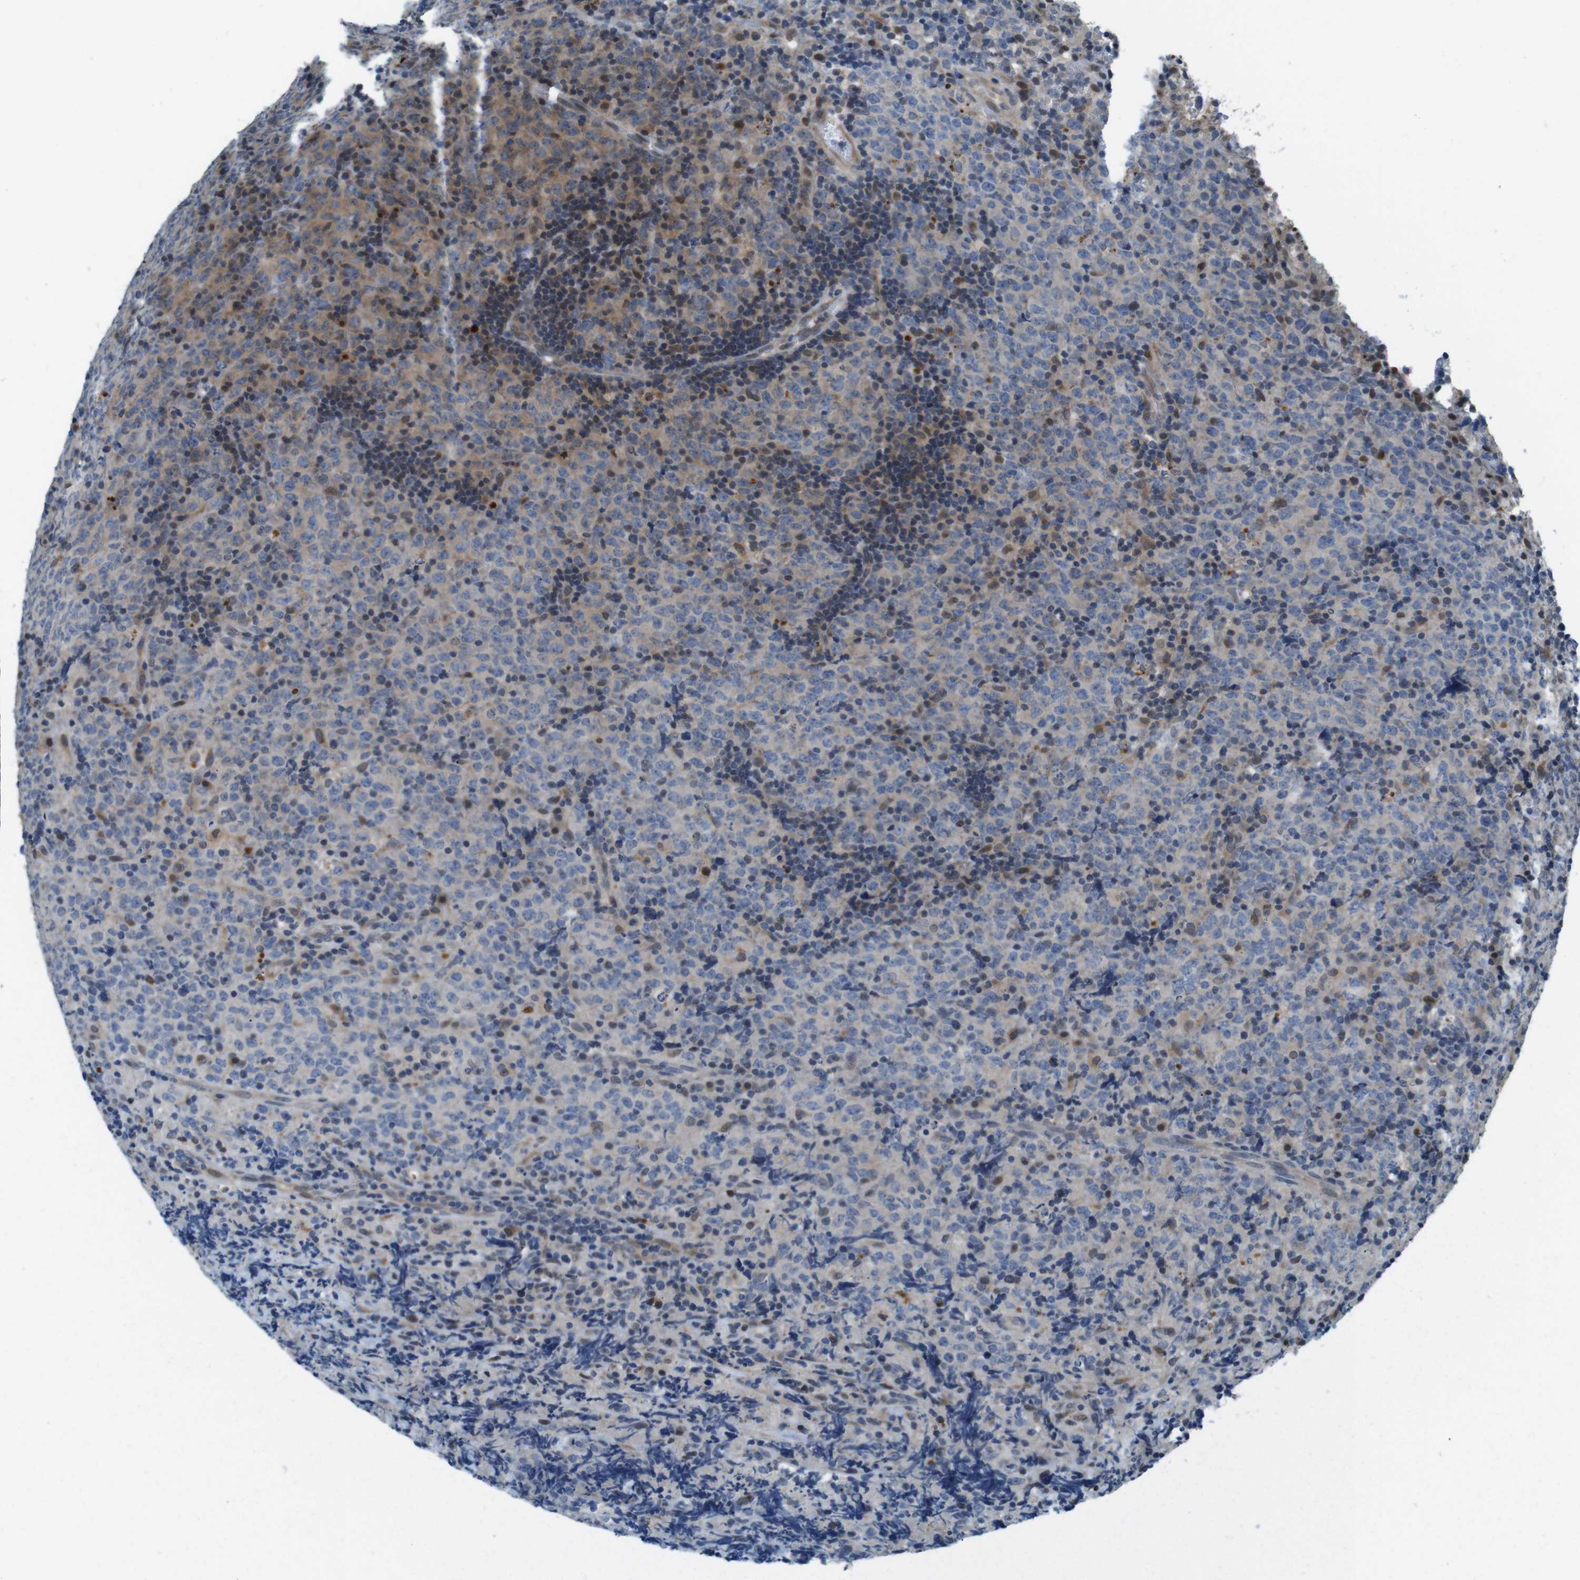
{"staining": {"intensity": "weak", "quantity": "25%-75%", "location": "cytoplasmic/membranous,nuclear"}, "tissue": "lymphoma", "cell_type": "Tumor cells", "image_type": "cancer", "snomed": [{"axis": "morphology", "description": "Malignant lymphoma, non-Hodgkin's type, High grade"}, {"axis": "topography", "description": "Tonsil"}], "caption": "Immunohistochemical staining of malignant lymphoma, non-Hodgkin's type (high-grade) shows weak cytoplasmic/membranous and nuclear protein positivity in about 25%-75% of tumor cells.", "gene": "LRP5", "patient": {"sex": "female", "age": 36}}